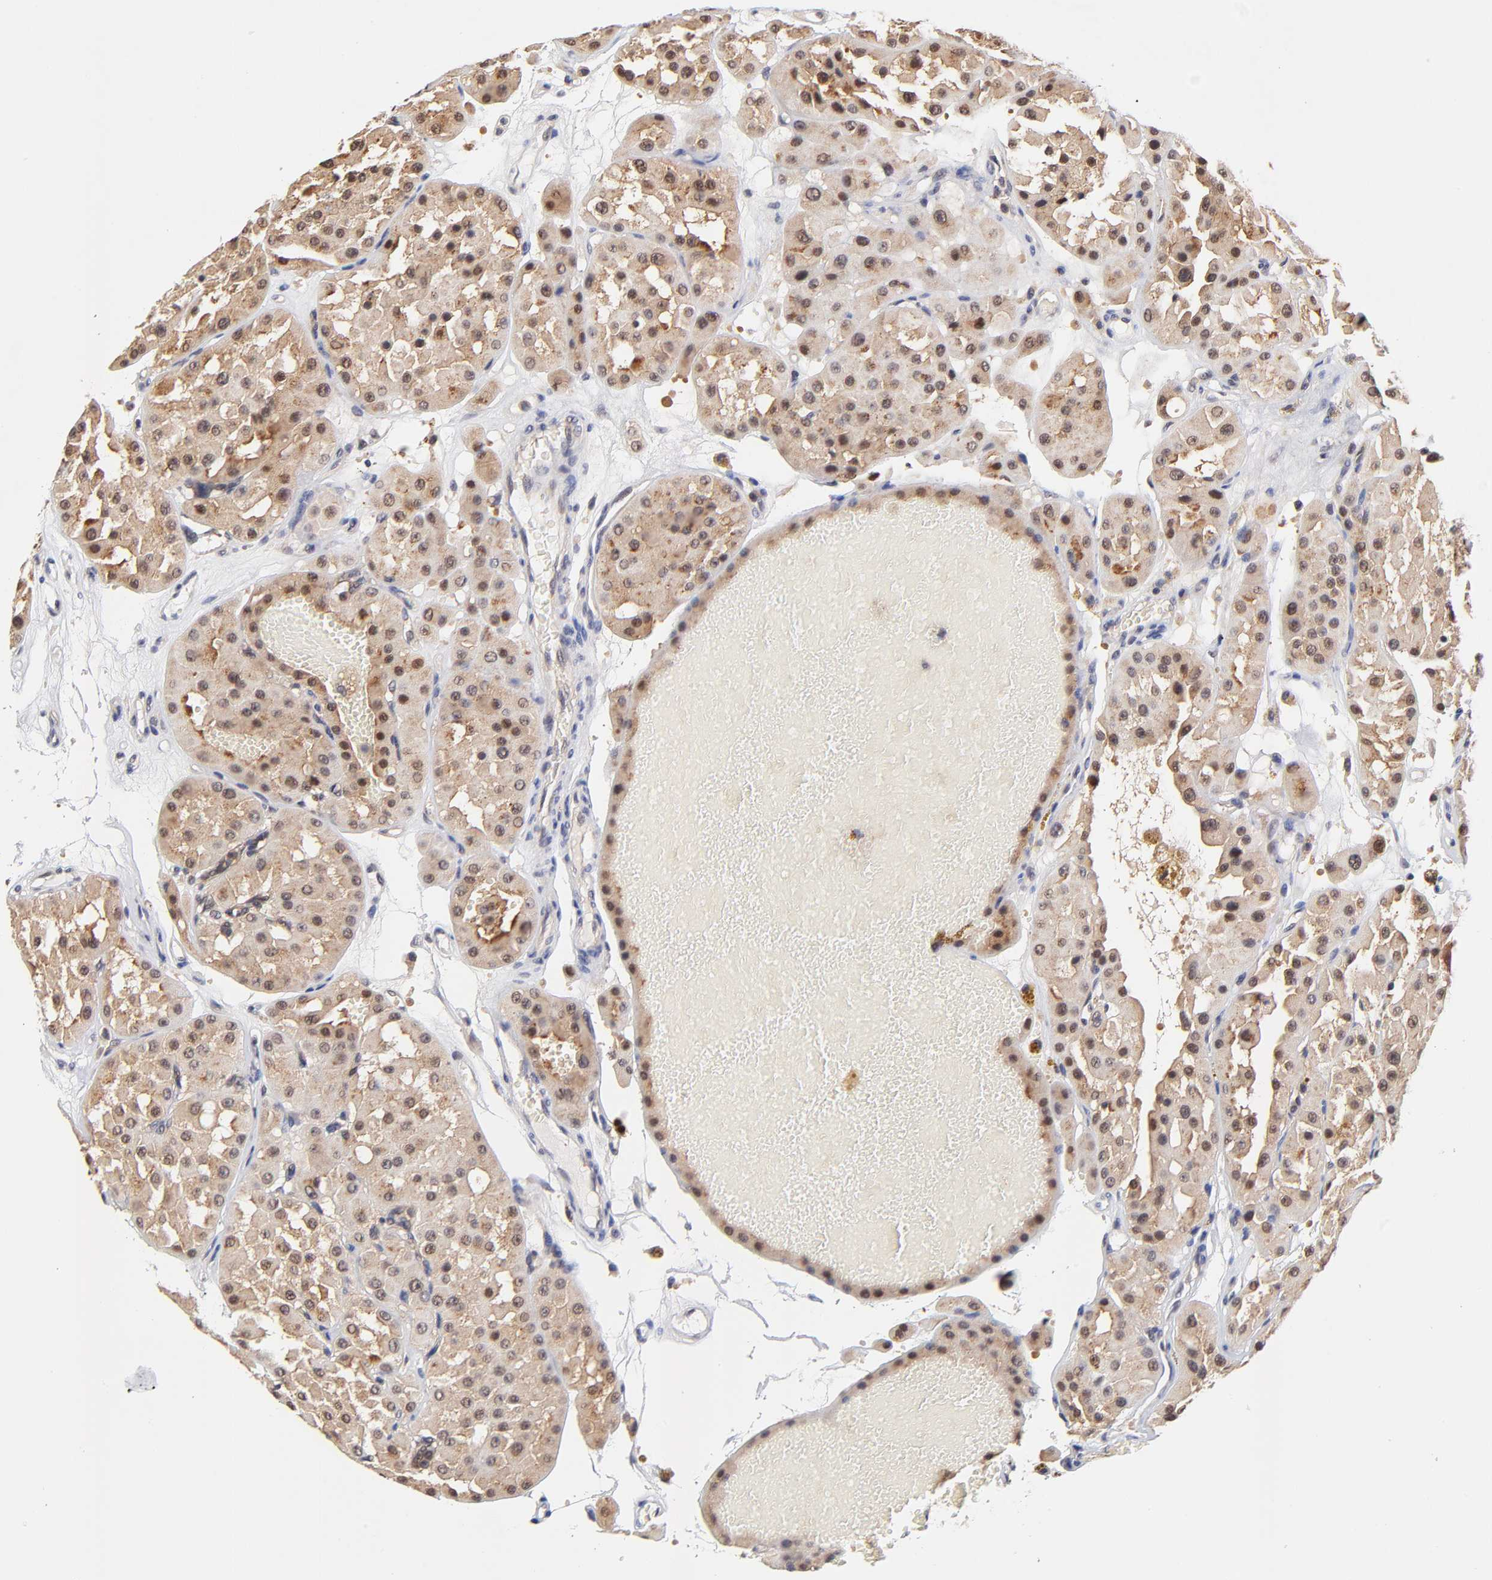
{"staining": {"intensity": "moderate", "quantity": "25%-75%", "location": "cytoplasmic/membranous,nuclear"}, "tissue": "renal cancer", "cell_type": "Tumor cells", "image_type": "cancer", "snomed": [{"axis": "morphology", "description": "Adenocarcinoma, uncertain malignant potential"}, {"axis": "topography", "description": "Kidney"}], "caption": "Brown immunohistochemical staining in renal cancer shows moderate cytoplasmic/membranous and nuclear positivity in about 25%-75% of tumor cells.", "gene": "TXNL1", "patient": {"sex": "male", "age": 63}}